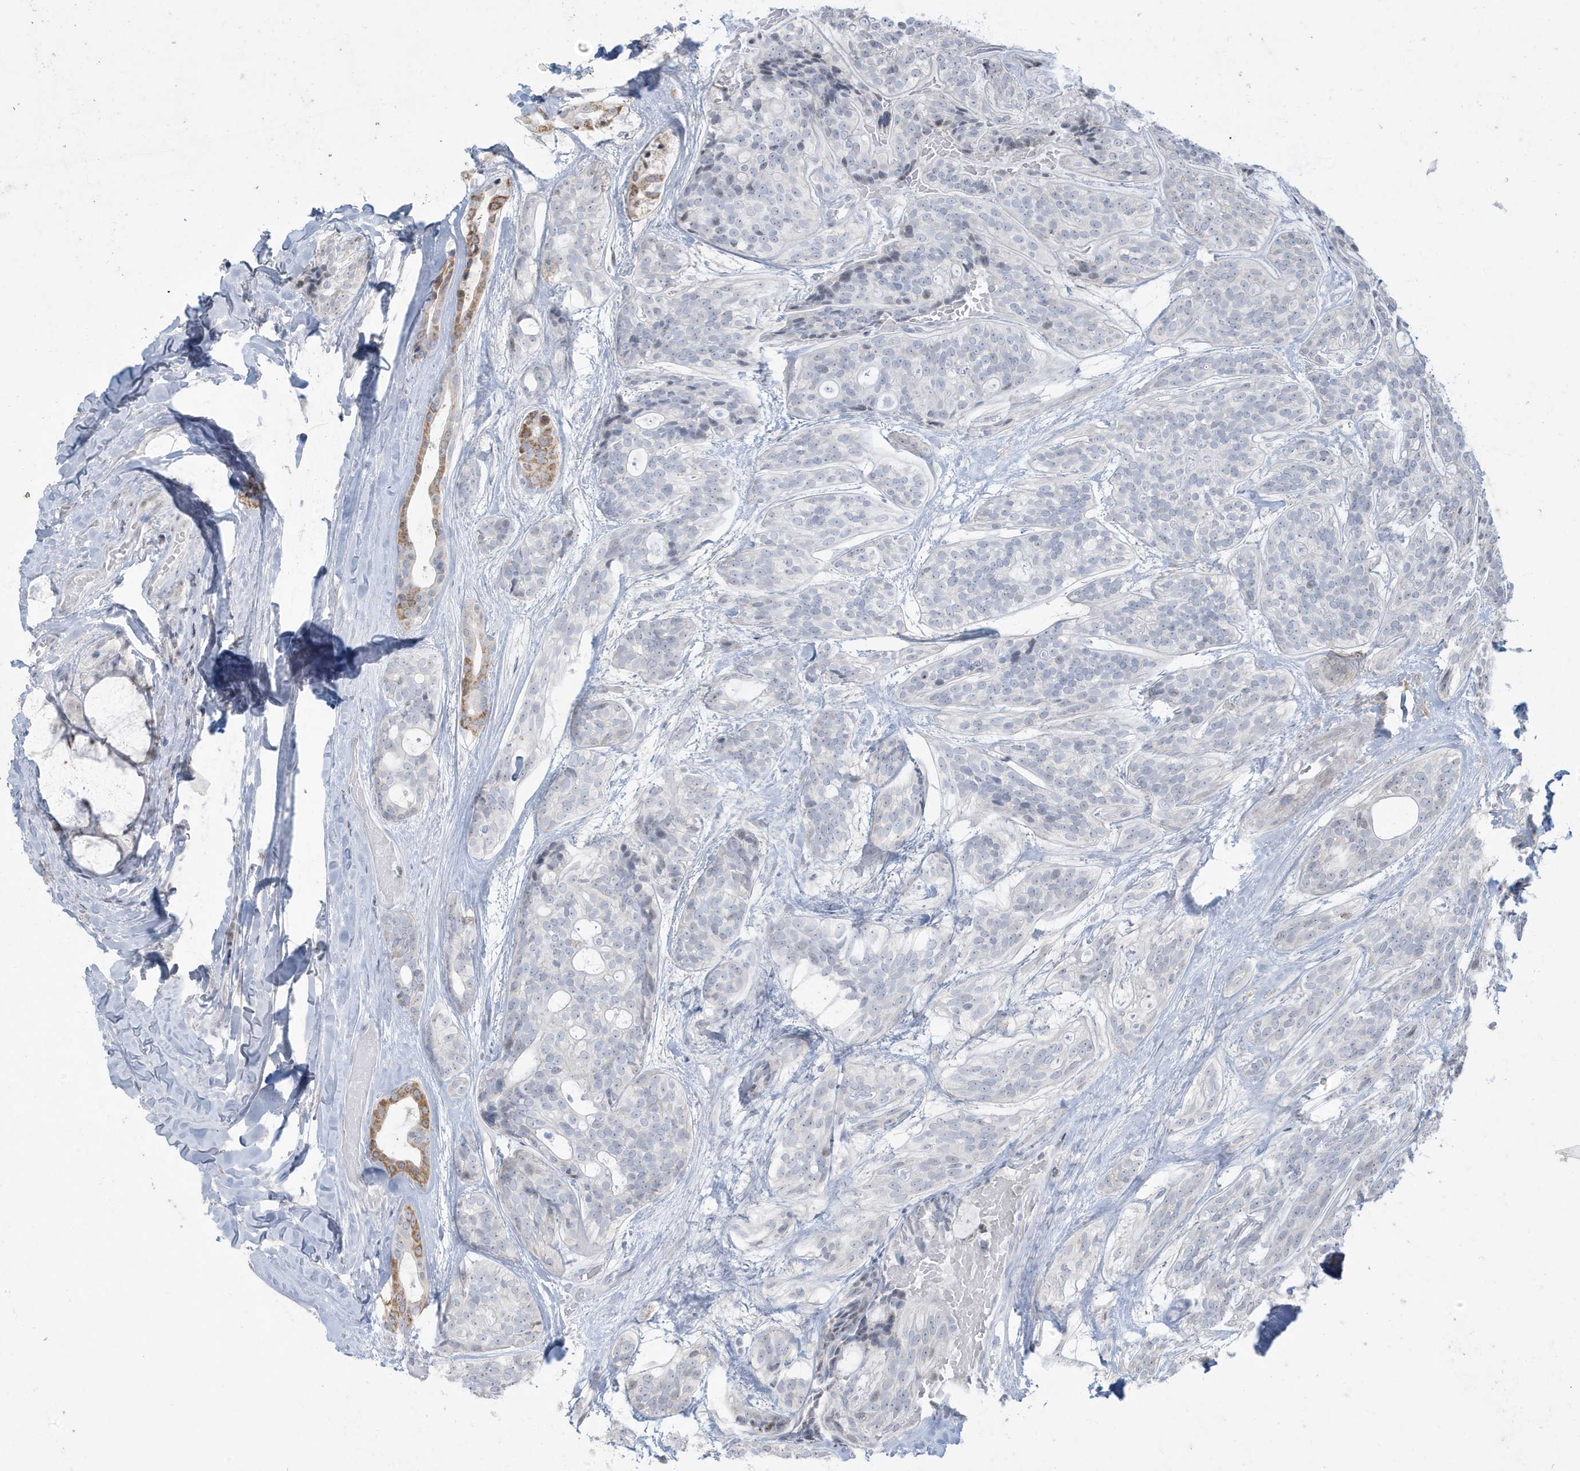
{"staining": {"intensity": "negative", "quantity": "none", "location": "none"}, "tissue": "head and neck cancer", "cell_type": "Tumor cells", "image_type": "cancer", "snomed": [{"axis": "morphology", "description": "Adenocarcinoma, NOS"}, {"axis": "topography", "description": "Head-Neck"}], "caption": "High power microscopy micrograph of an IHC micrograph of adenocarcinoma (head and neck), revealing no significant staining in tumor cells.", "gene": "FNDC1", "patient": {"sex": "male", "age": 66}}